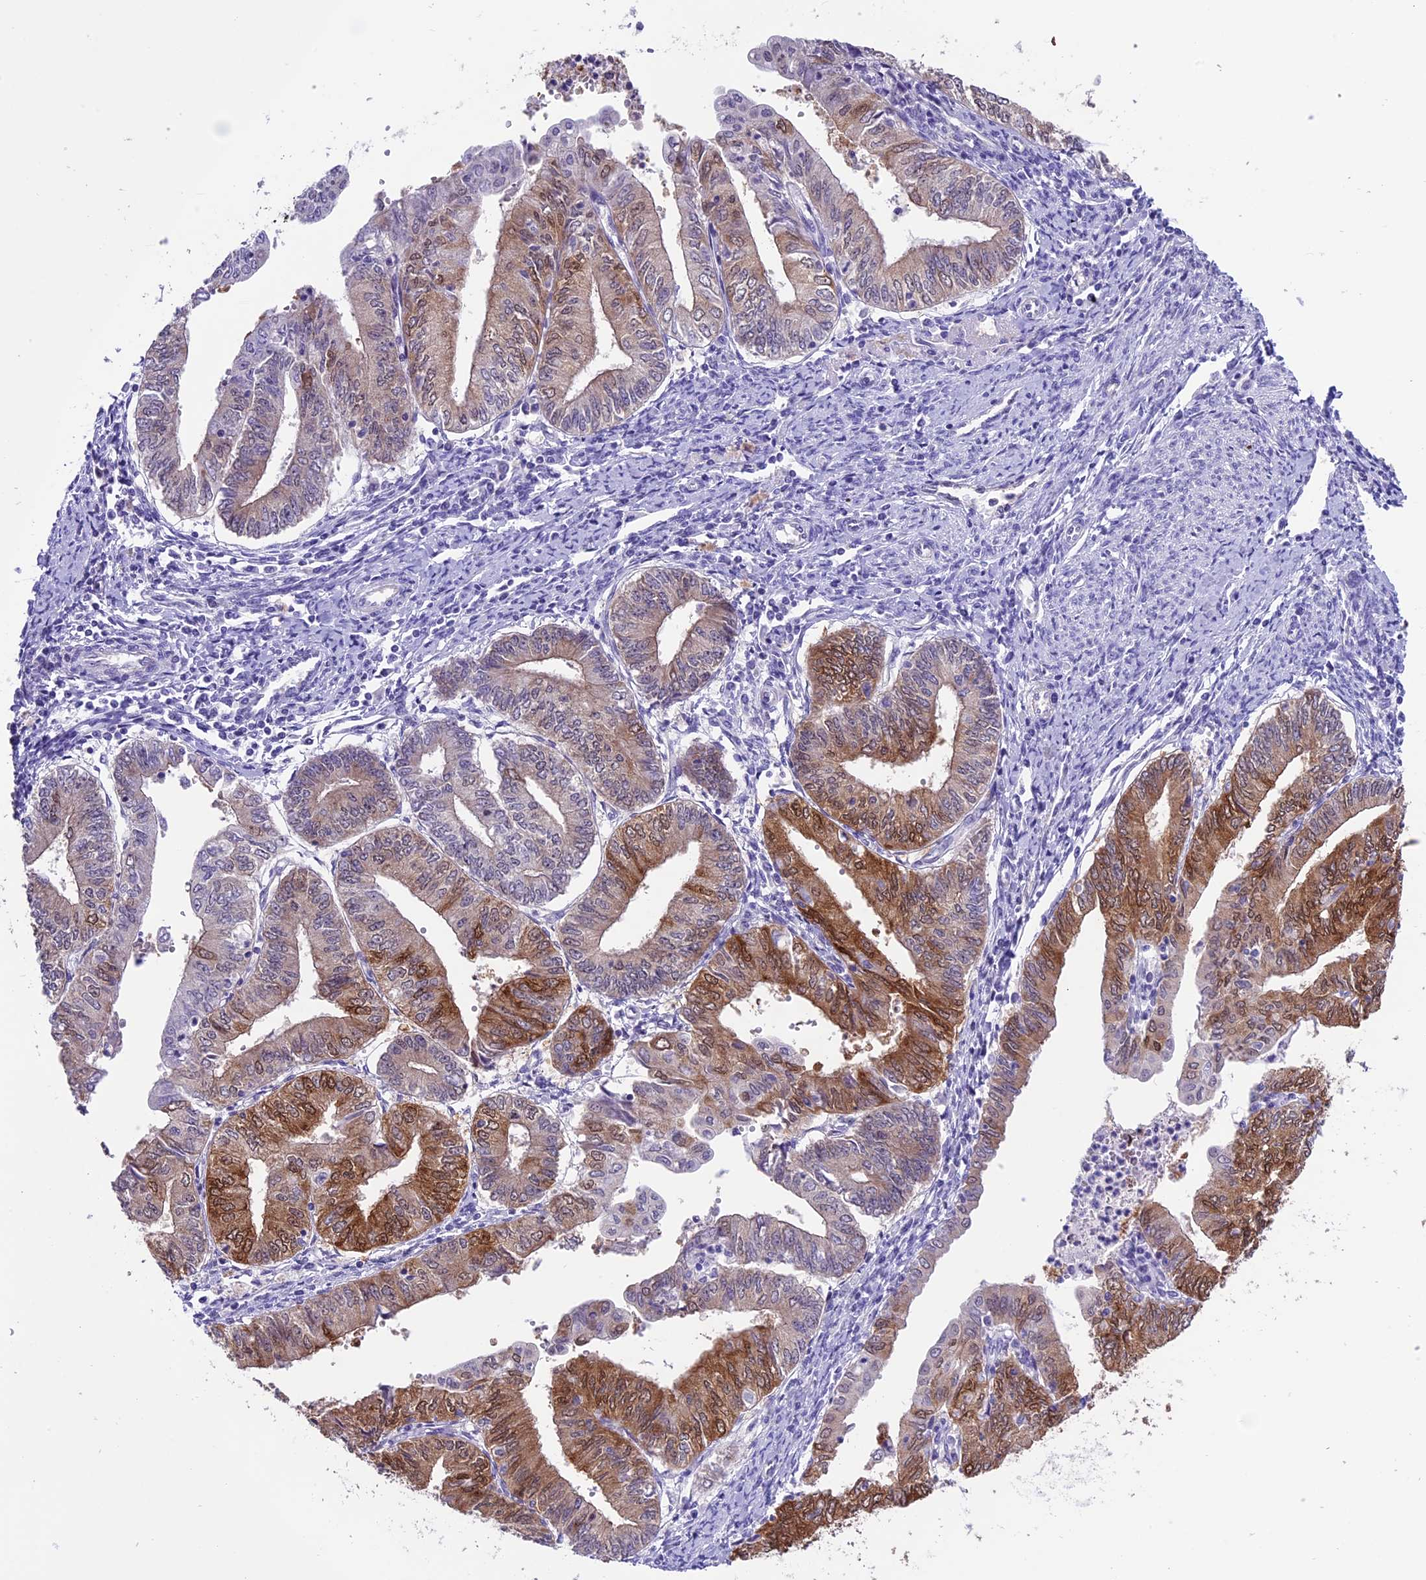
{"staining": {"intensity": "moderate", "quantity": "<25%", "location": "cytoplasmic/membranous,nuclear"}, "tissue": "endometrial cancer", "cell_type": "Tumor cells", "image_type": "cancer", "snomed": [{"axis": "morphology", "description": "Adenocarcinoma, NOS"}, {"axis": "topography", "description": "Endometrium"}], "caption": "Immunohistochemical staining of human adenocarcinoma (endometrial) reveals low levels of moderate cytoplasmic/membranous and nuclear protein staining in approximately <25% of tumor cells. (brown staining indicates protein expression, while blue staining denotes nuclei).", "gene": "PRR15", "patient": {"sex": "female", "age": 66}}